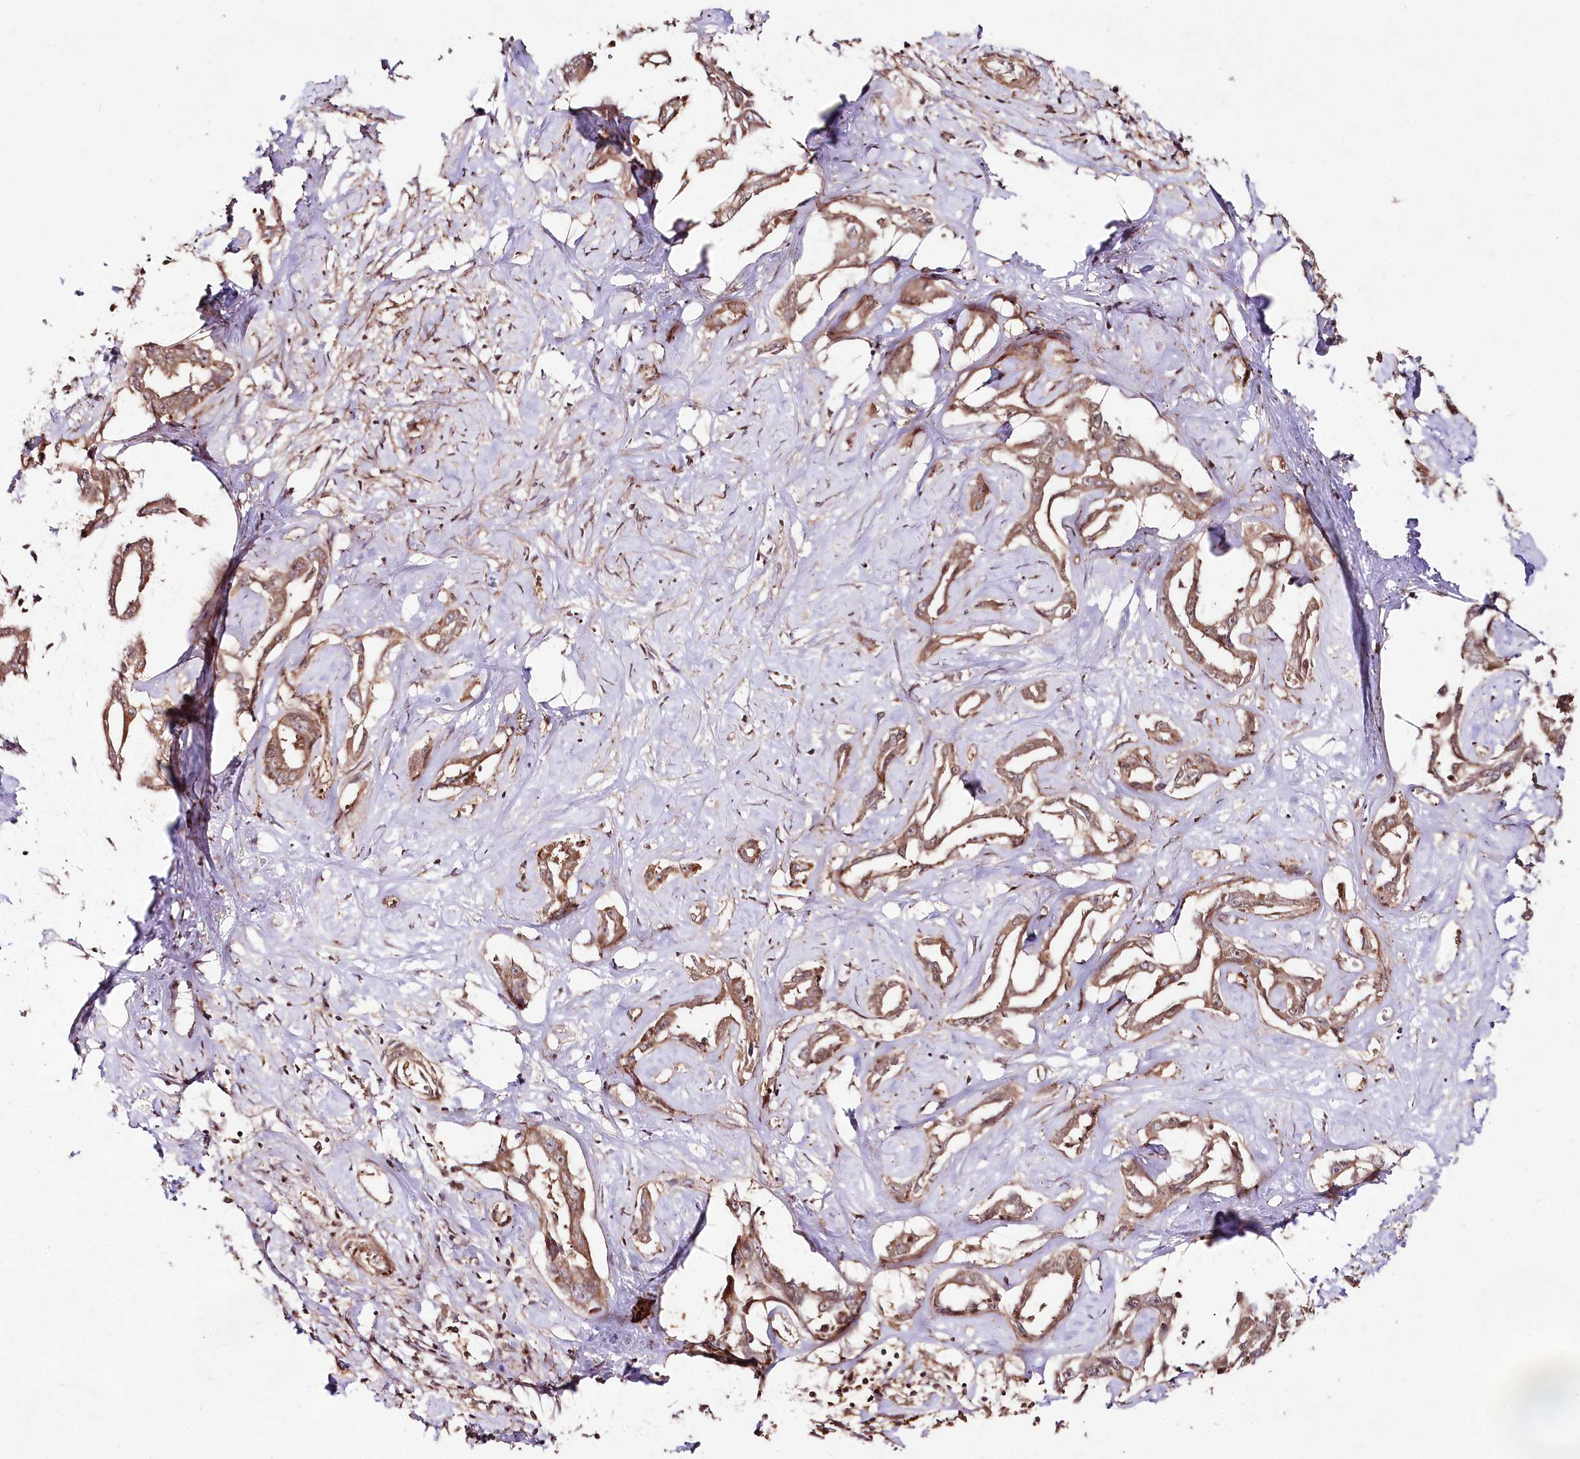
{"staining": {"intensity": "moderate", "quantity": ">75%", "location": "cytoplasmic/membranous"}, "tissue": "liver cancer", "cell_type": "Tumor cells", "image_type": "cancer", "snomed": [{"axis": "morphology", "description": "Cholangiocarcinoma"}, {"axis": "topography", "description": "Liver"}], "caption": "This is a photomicrograph of immunohistochemistry staining of liver cholangiocarcinoma, which shows moderate positivity in the cytoplasmic/membranous of tumor cells.", "gene": "PHLDB1", "patient": {"sex": "male", "age": 59}}